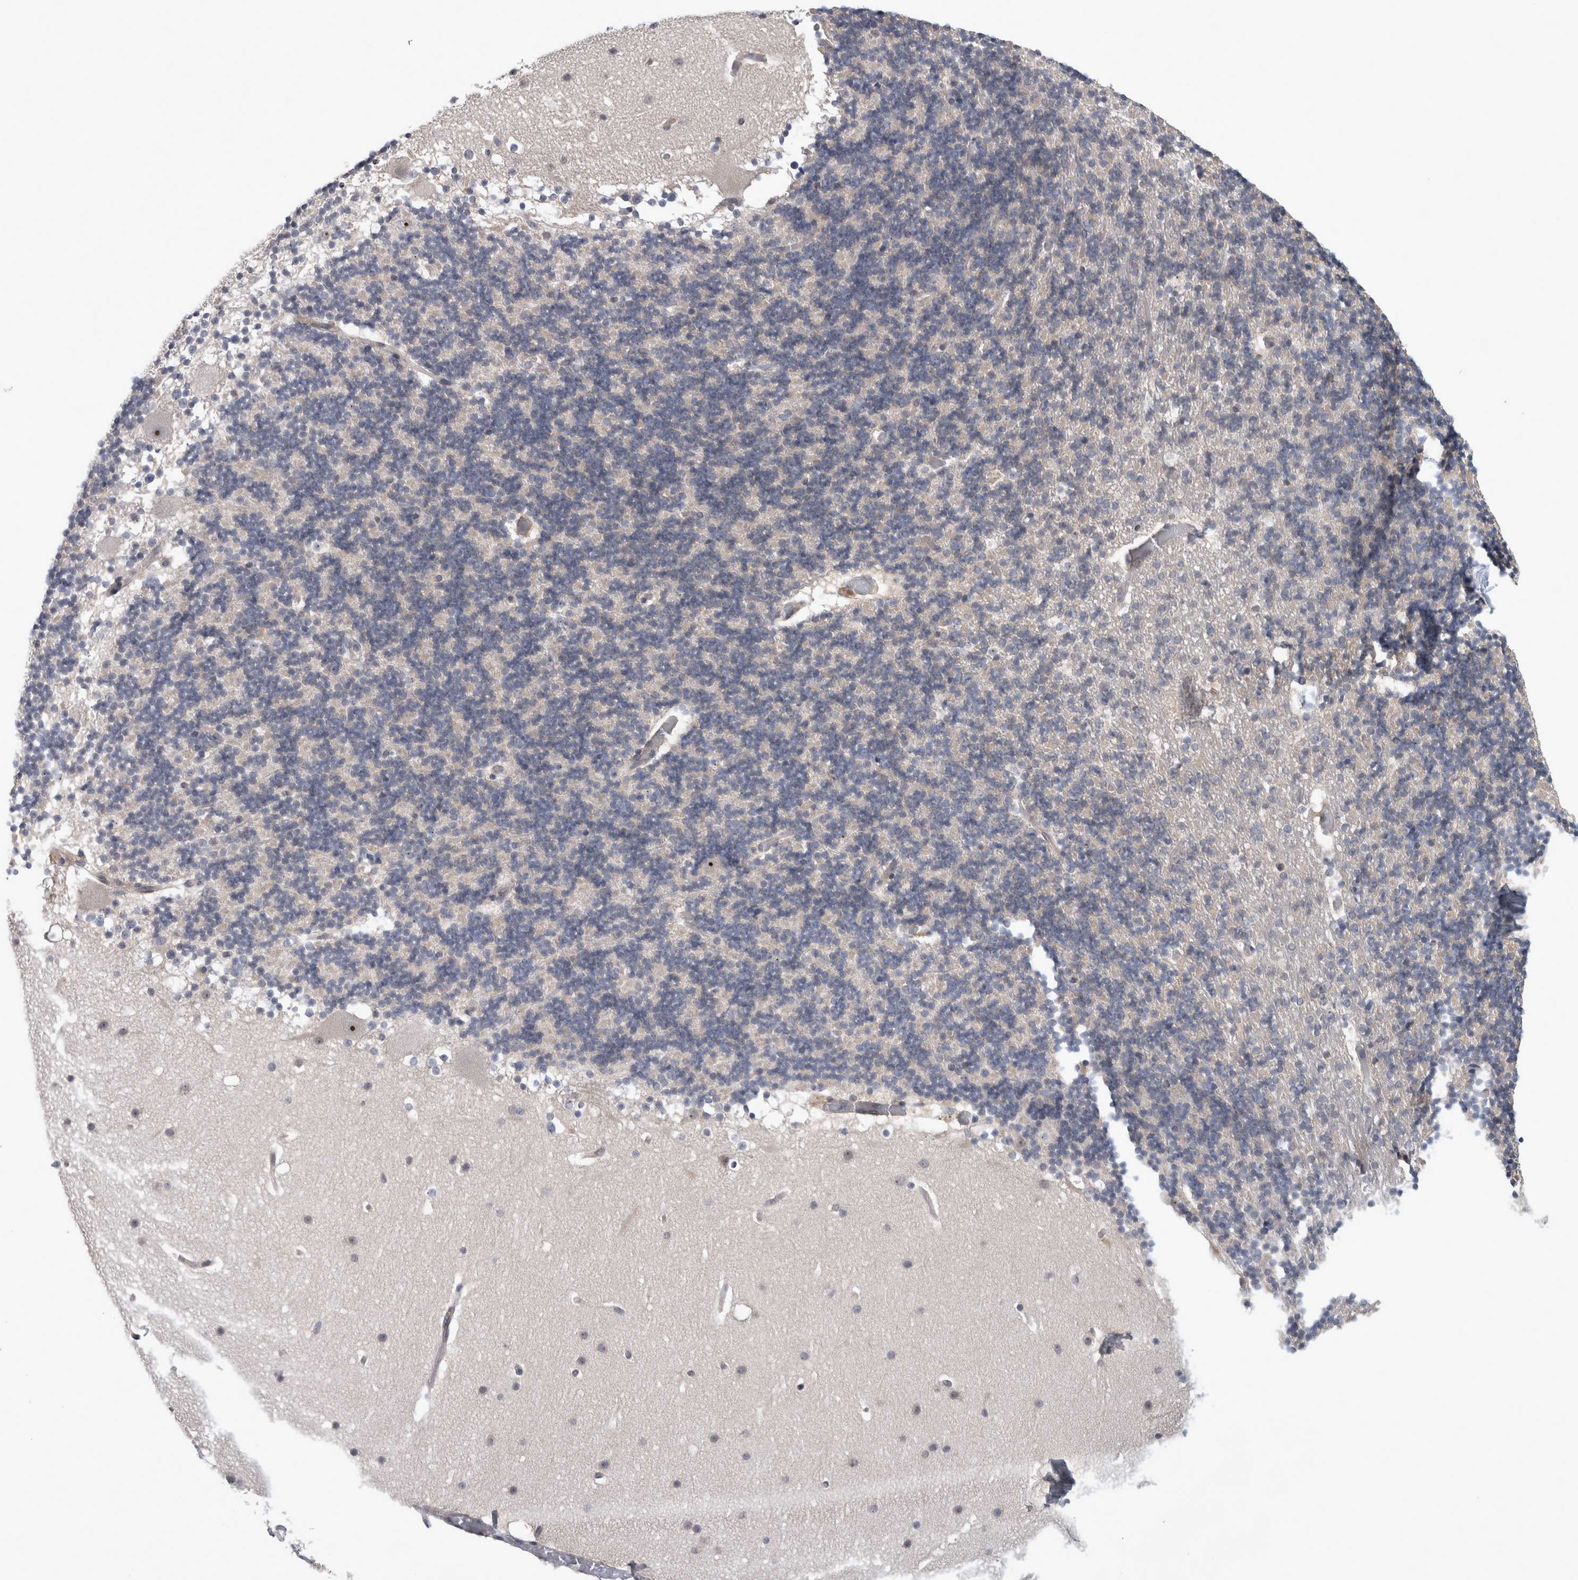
{"staining": {"intensity": "negative", "quantity": "none", "location": "none"}, "tissue": "cerebellum", "cell_type": "Cells in granular layer", "image_type": "normal", "snomed": [{"axis": "morphology", "description": "Normal tissue, NOS"}, {"axis": "topography", "description": "Cerebellum"}], "caption": "High power microscopy image of an immunohistochemistry micrograph of normal cerebellum, revealing no significant positivity in cells in granular layer. The staining is performed using DAB (3,3'-diaminobenzidine) brown chromogen with nuclei counter-stained in using hematoxylin.", "gene": "RBM28", "patient": {"sex": "male", "age": 57}}